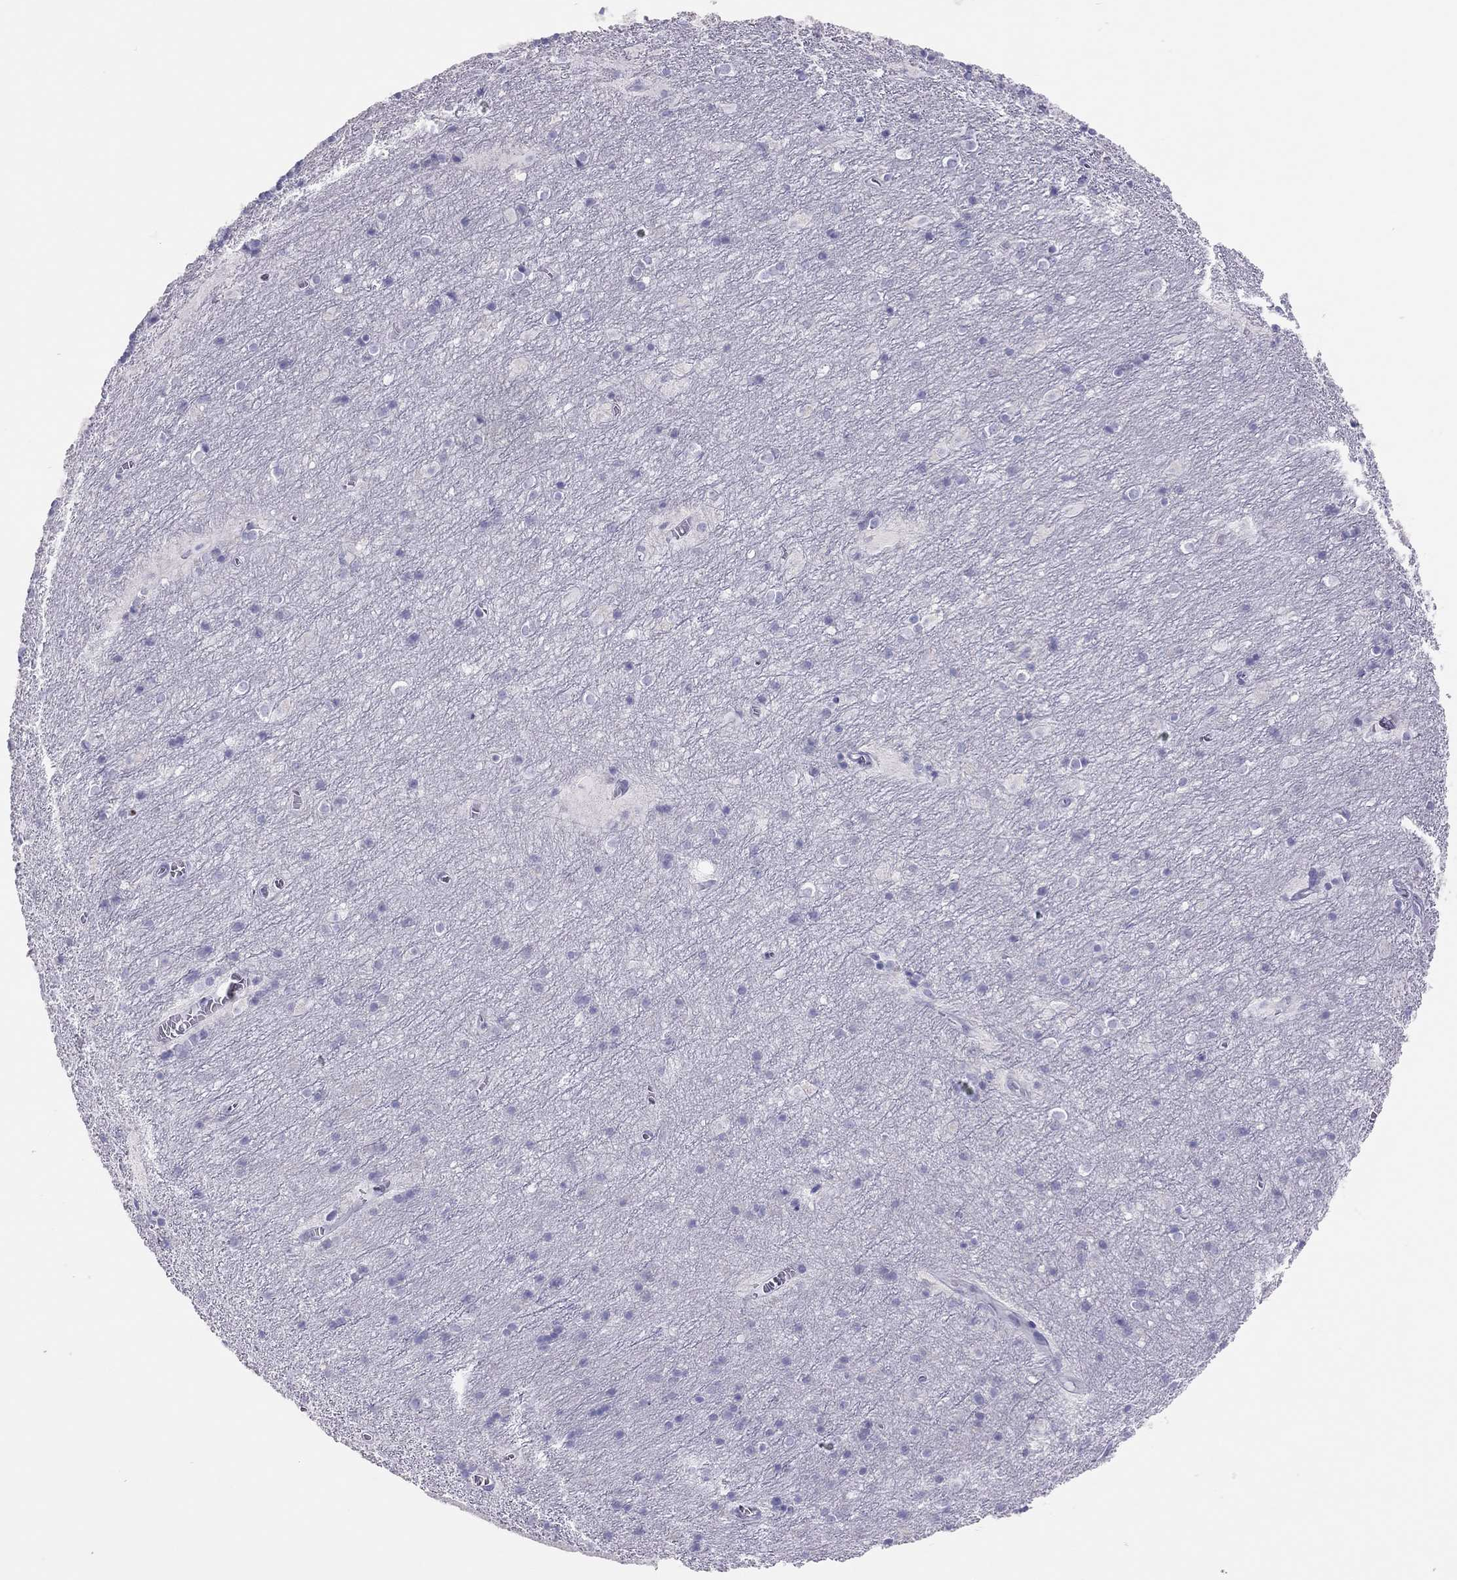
{"staining": {"intensity": "negative", "quantity": "none", "location": "none"}, "tissue": "cerebellum", "cell_type": "Cells in granular layer", "image_type": "normal", "snomed": [{"axis": "morphology", "description": "Normal tissue, NOS"}, {"axis": "topography", "description": "Cerebellum"}], "caption": "This is an immunohistochemistry photomicrograph of normal cerebellum. There is no expression in cells in granular layer.", "gene": "TSHB", "patient": {"sex": "male", "age": 70}}